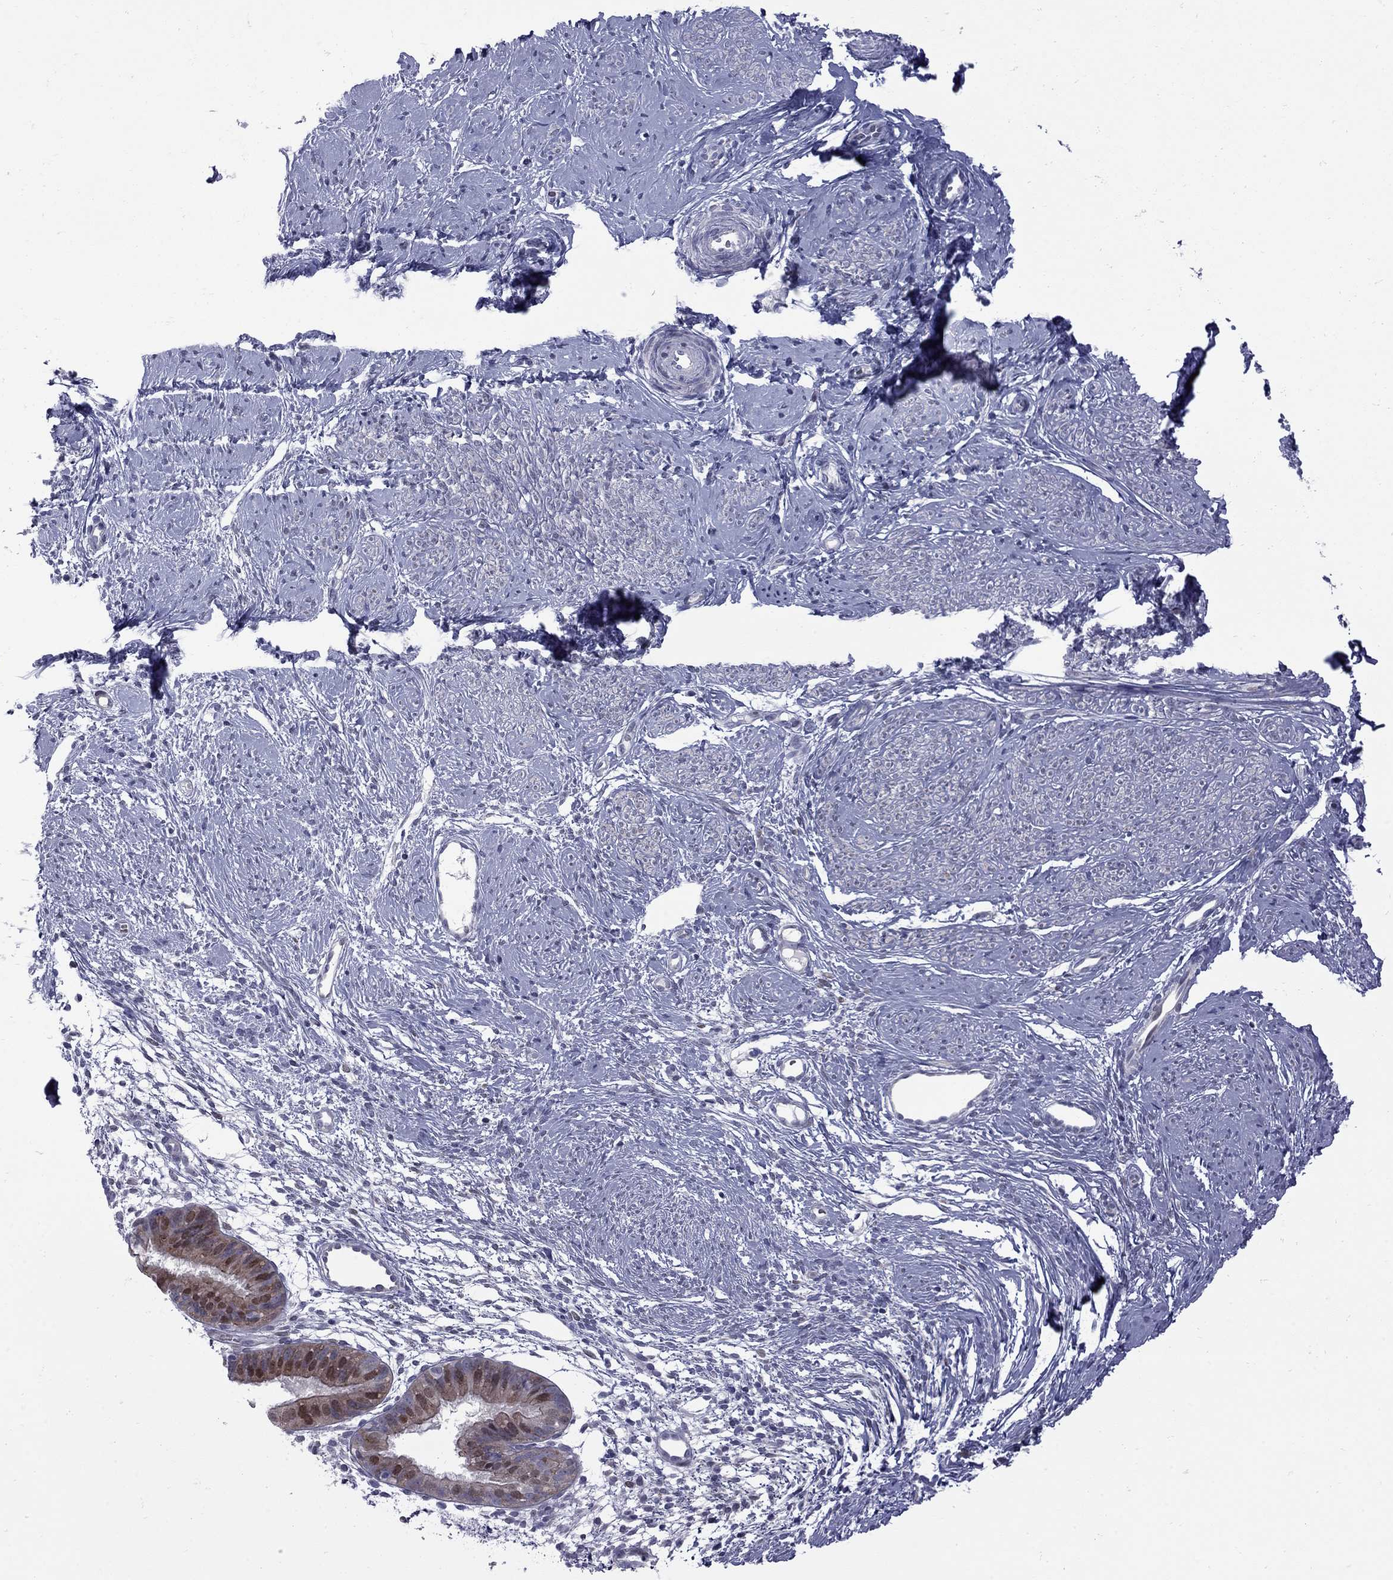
{"staining": {"intensity": "negative", "quantity": "none", "location": "none"}, "tissue": "smooth muscle", "cell_type": "Smooth muscle cells", "image_type": "normal", "snomed": [{"axis": "morphology", "description": "Normal tissue, NOS"}, {"axis": "topography", "description": "Smooth muscle"}], "caption": "Immunohistochemistry histopathology image of normal smooth muscle: smooth muscle stained with DAB demonstrates no significant protein staining in smooth muscle cells.", "gene": "NRARP", "patient": {"sex": "female", "age": 48}}